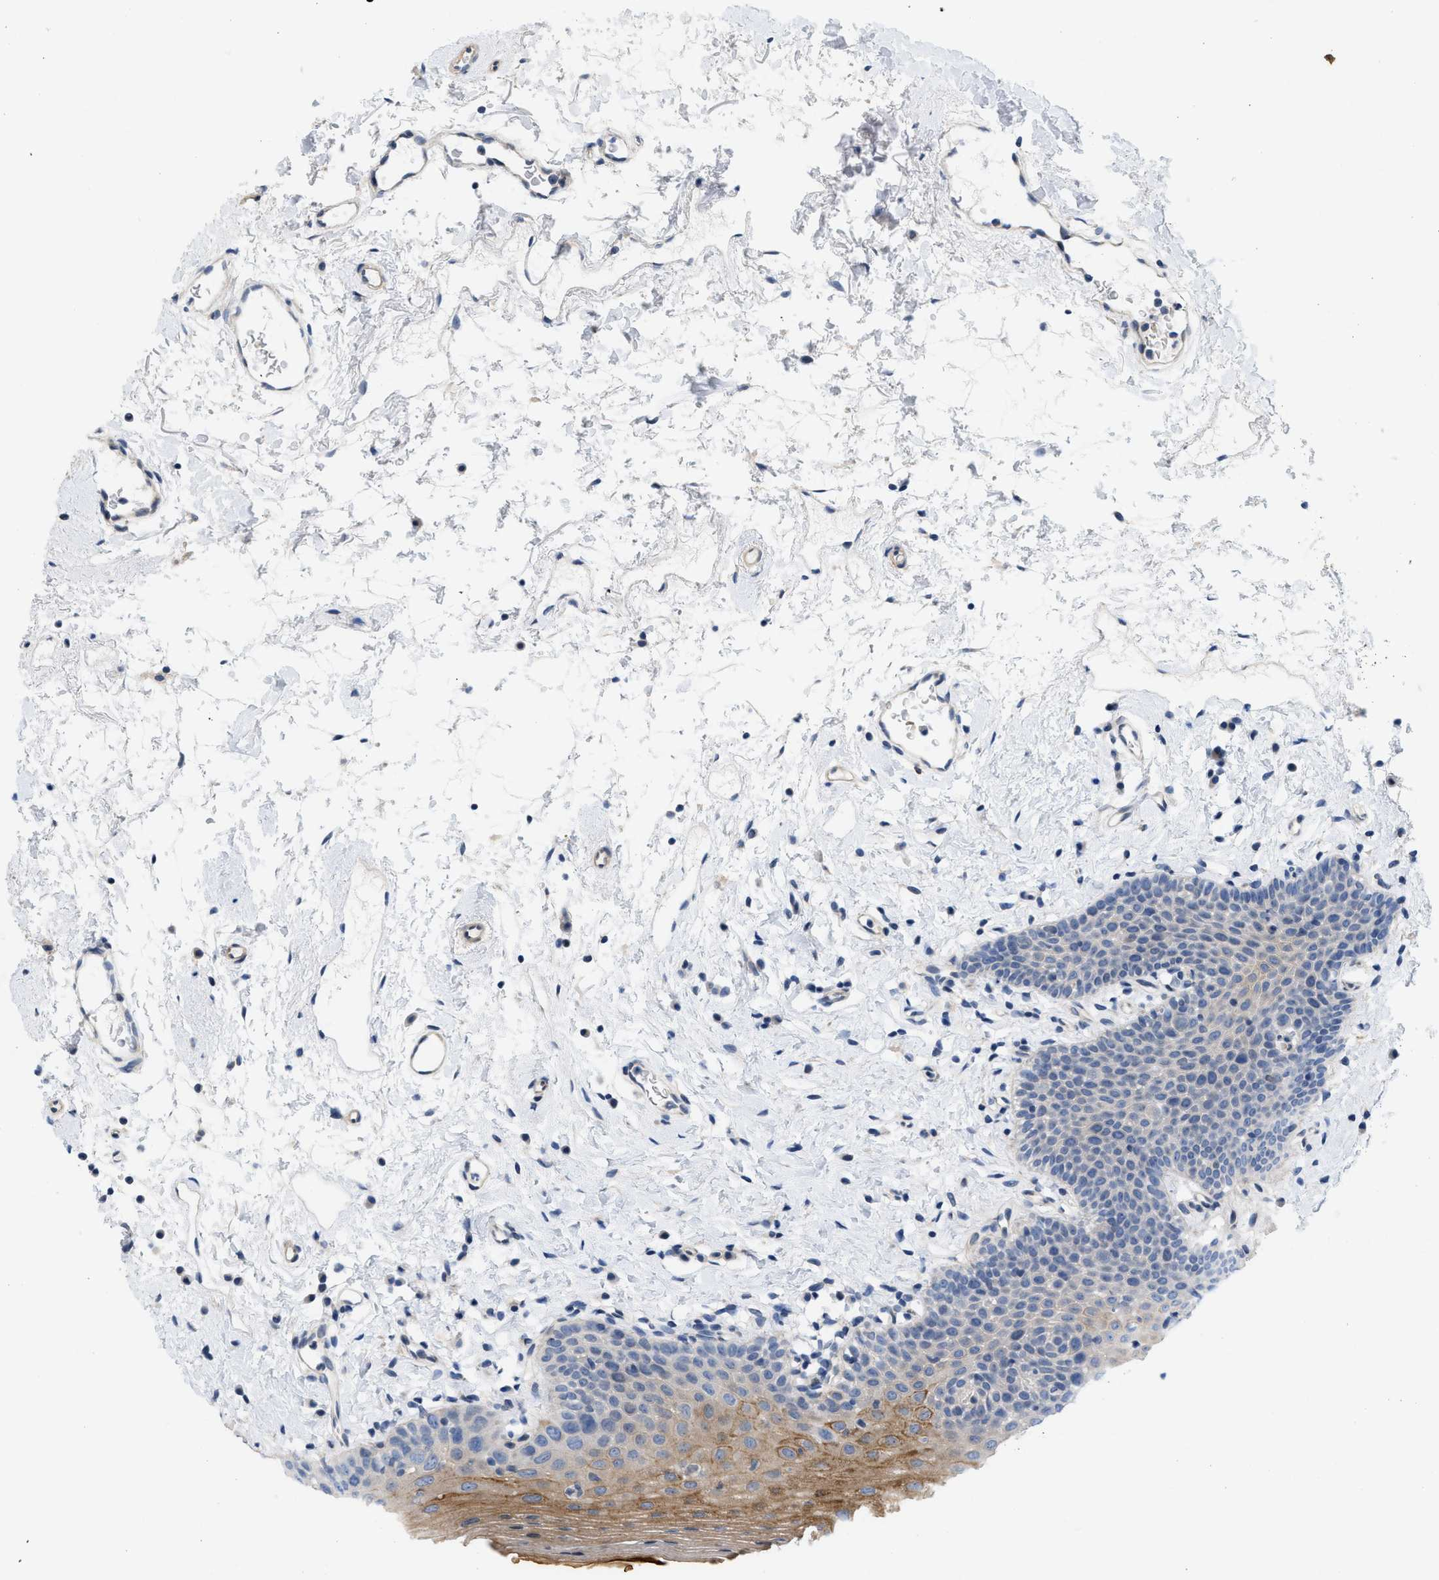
{"staining": {"intensity": "moderate", "quantity": "25%-75%", "location": "cytoplasmic/membranous"}, "tissue": "oral mucosa", "cell_type": "Squamous epithelial cells", "image_type": "normal", "snomed": [{"axis": "morphology", "description": "Normal tissue, NOS"}, {"axis": "topography", "description": "Oral tissue"}], "caption": "IHC image of normal oral mucosa stained for a protein (brown), which demonstrates medium levels of moderate cytoplasmic/membranous expression in about 25%-75% of squamous epithelial cells.", "gene": "NDEL1", "patient": {"sex": "male", "age": 66}}